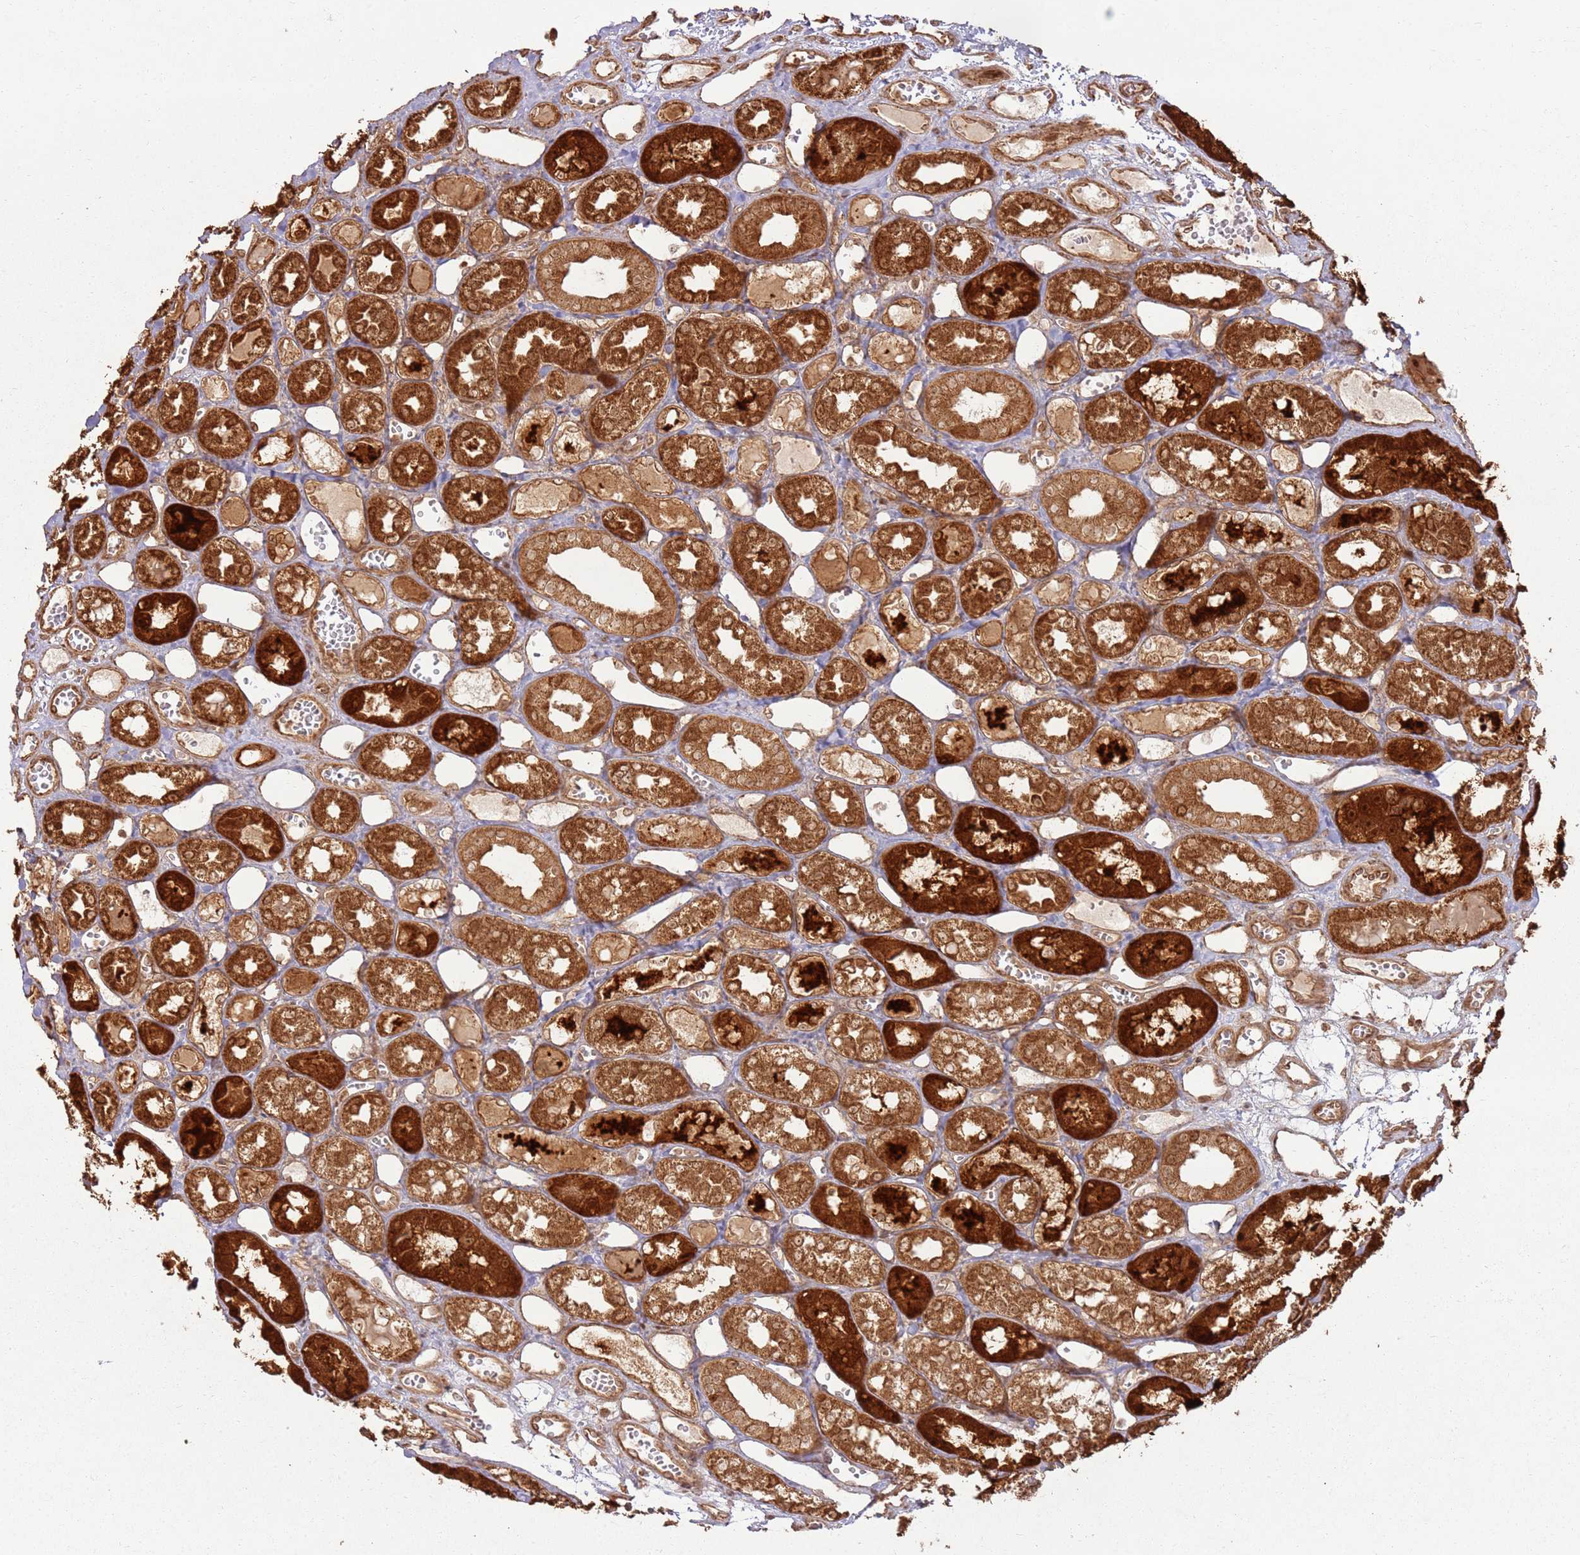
{"staining": {"intensity": "moderate", "quantity": ">75%", "location": "cytoplasmic/membranous,nuclear"}, "tissue": "kidney", "cell_type": "Cells in glomeruli", "image_type": "normal", "snomed": [{"axis": "morphology", "description": "Normal tissue, NOS"}, {"axis": "topography", "description": "Kidney"}], "caption": "Immunohistochemical staining of unremarkable kidney reveals medium levels of moderate cytoplasmic/membranous,nuclear expression in approximately >75% of cells in glomeruli. Using DAB (3,3'-diaminobenzidine) (brown) and hematoxylin (blue) stains, captured at high magnification using brightfield microscopy.", "gene": "TBC1D13", "patient": {"sex": "male", "age": 16}}